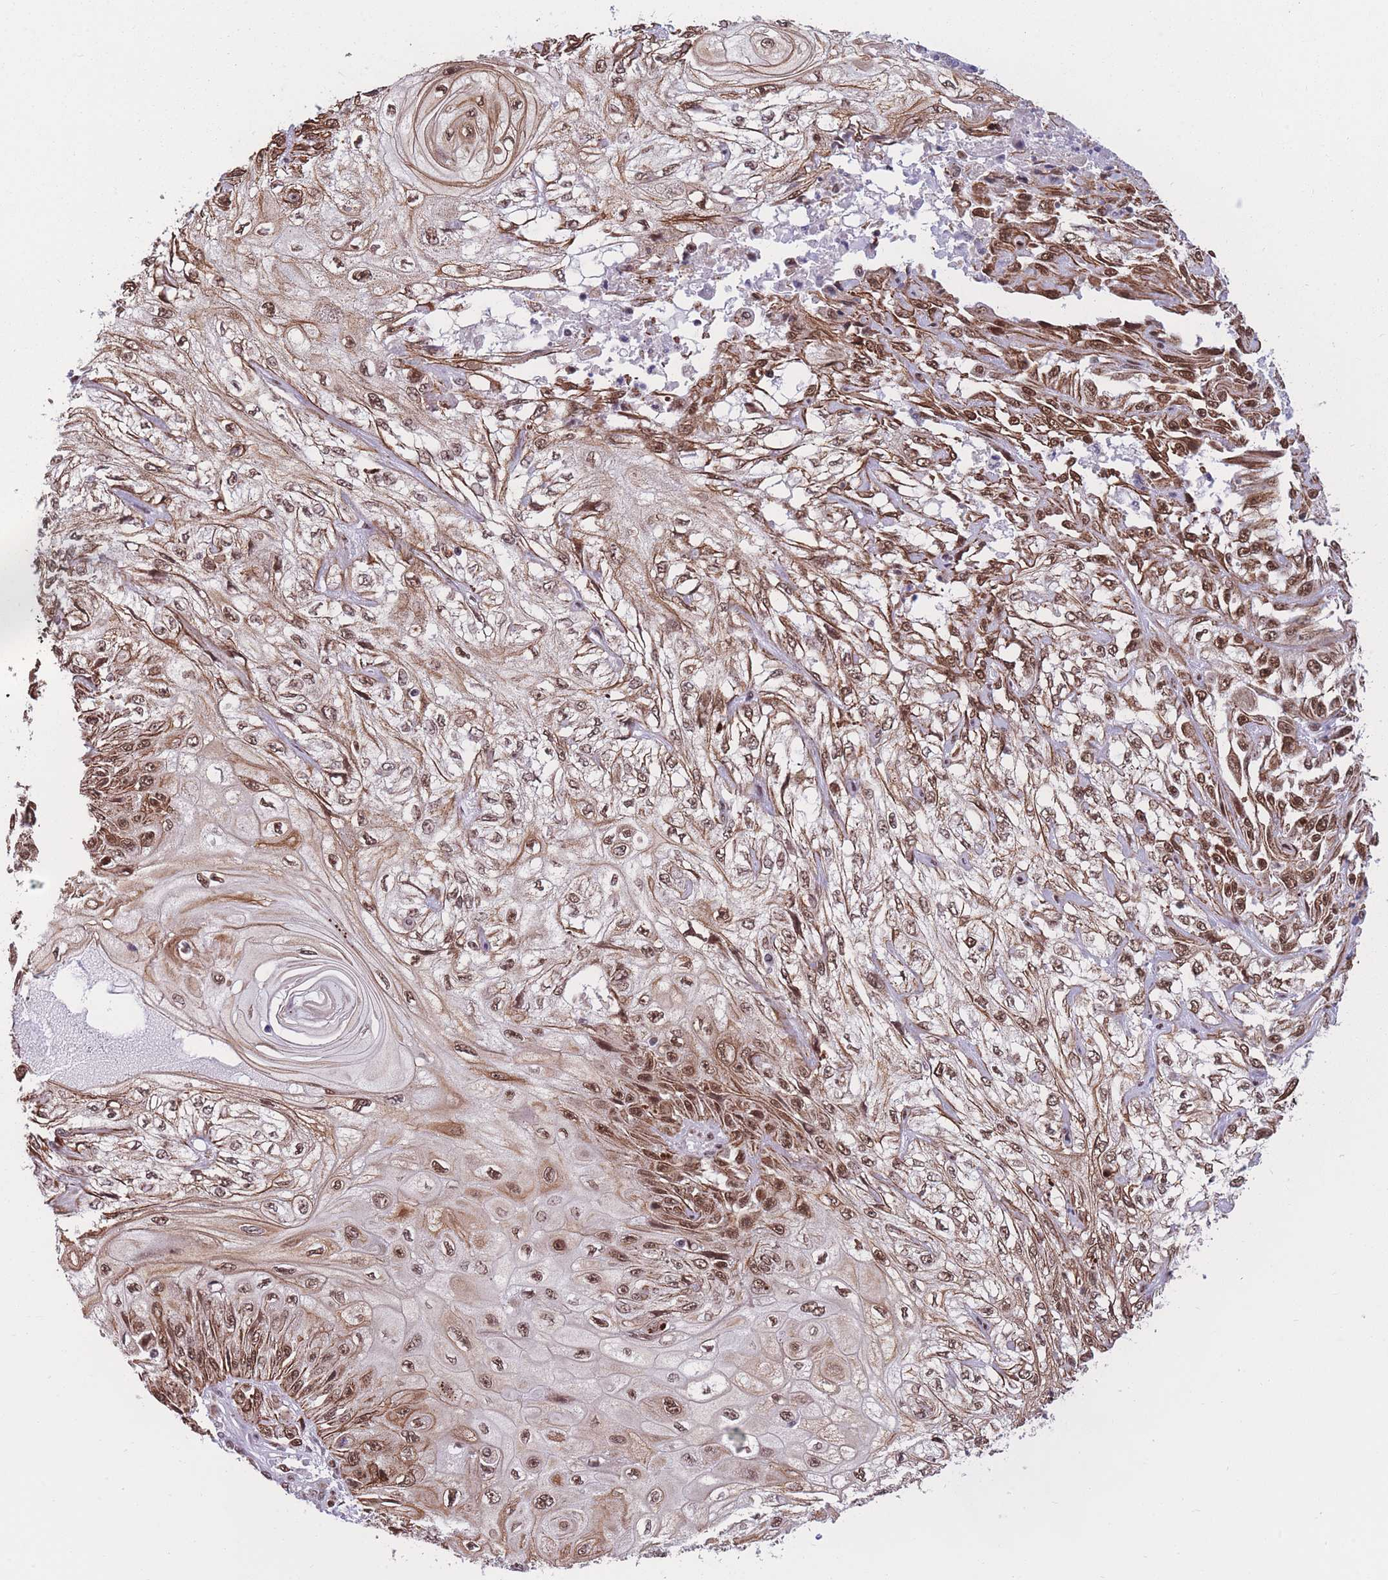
{"staining": {"intensity": "moderate", "quantity": ">75%", "location": "cytoplasmic/membranous,nuclear"}, "tissue": "skin cancer", "cell_type": "Tumor cells", "image_type": "cancer", "snomed": [{"axis": "morphology", "description": "Squamous cell carcinoma, NOS"}, {"axis": "morphology", "description": "Squamous cell carcinoma, metastatic, NOS"}, {"axis": "topography", "description": "Skin"}, {"axis": "topography", "description": "Lymph node"}], "caption": "Skin cancer (metastatic squamous cell carcinoma) stained with a protein marker demonstrates moderate staining in tumor cells.", "gene": "PRPF19", "patient": {"sex": "male", "age": 75}}